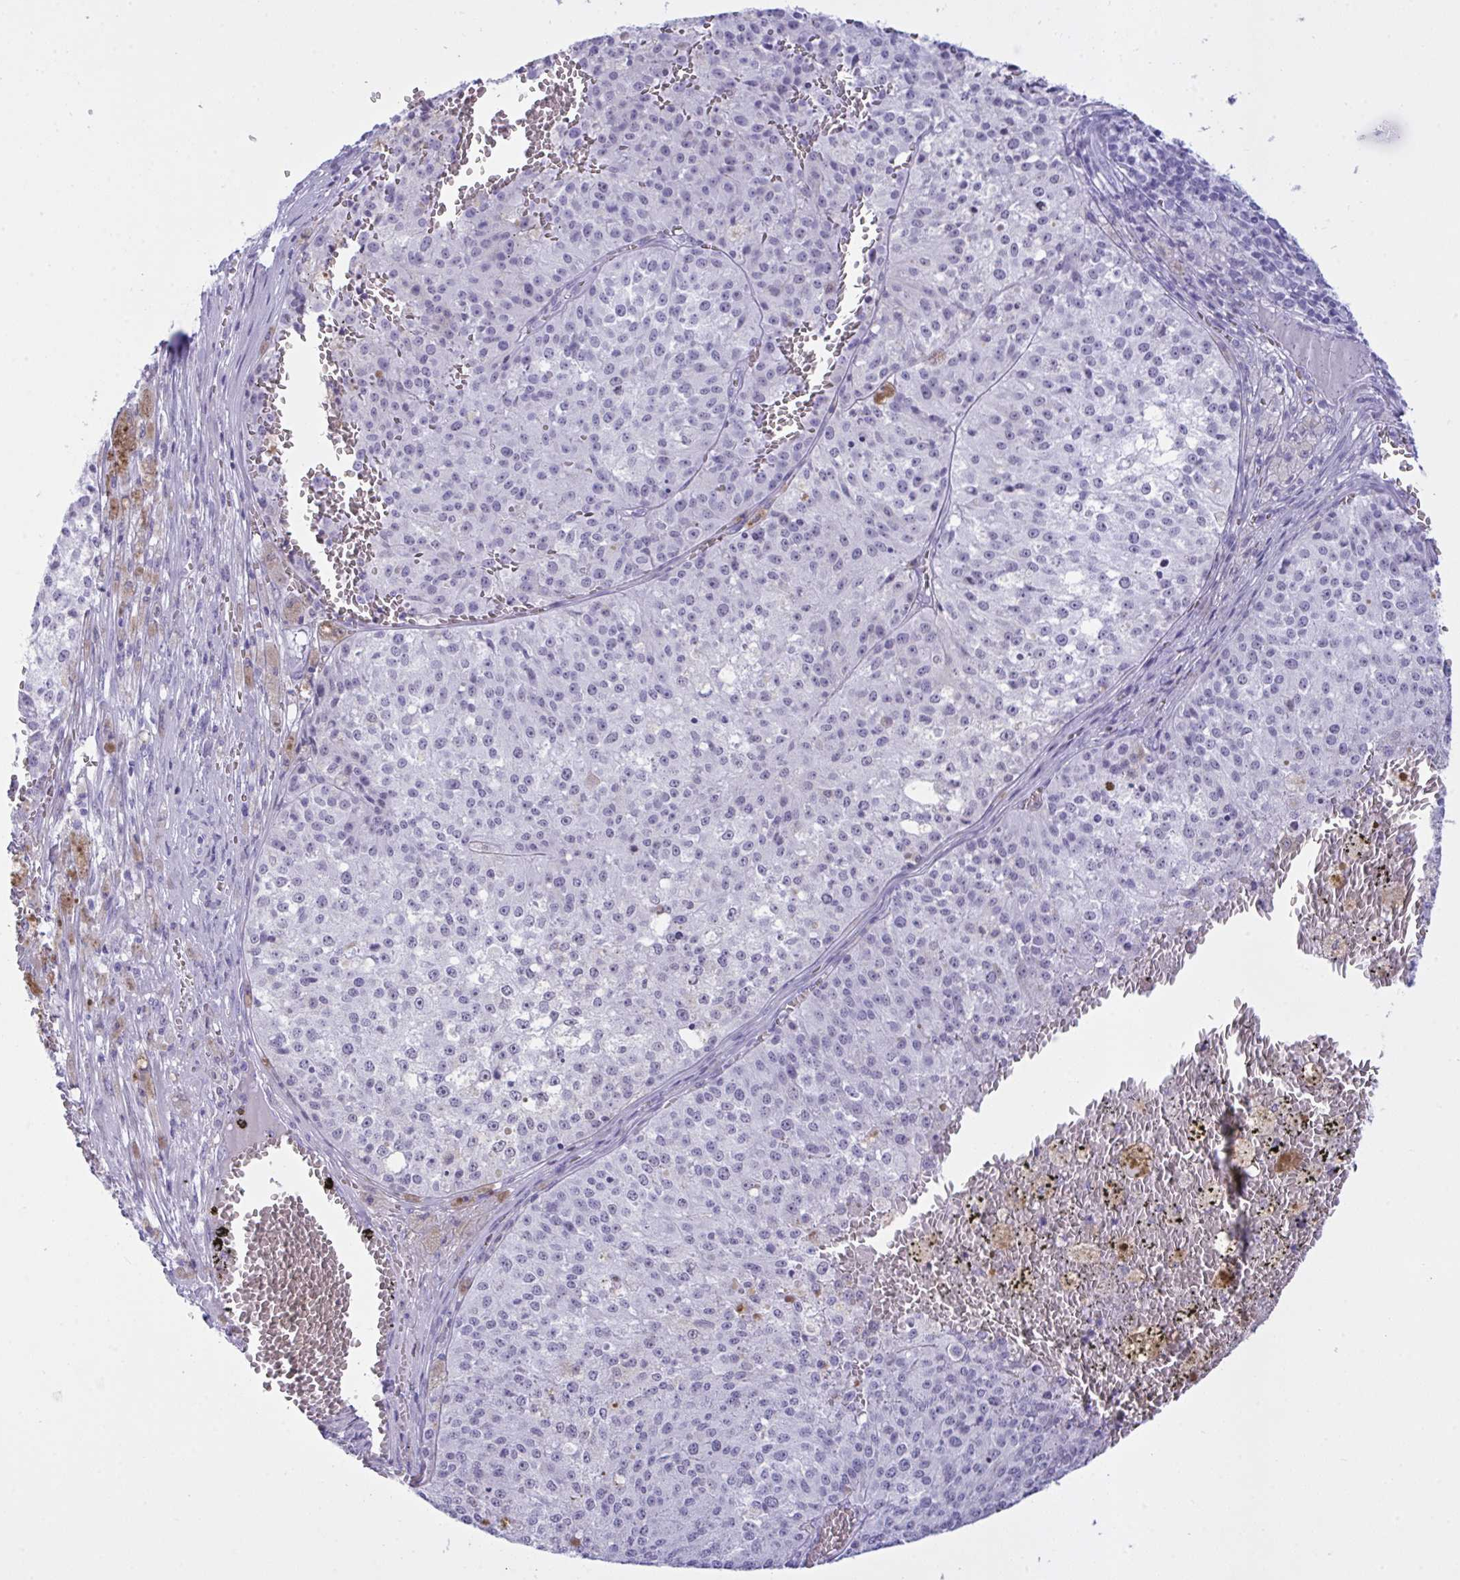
{"staining": {"intensity": "negative", "quantity": "none", "location": "none"}, "tissue": "melanoma", "cell_type": "Tumor cells", "image_type": "cancer", "snomed": [{"axis": "morphology", "description": "Malignant melanoma, Metastatic site"}, {"axis": "topography", "description": "Lymph node"}], "caption": "Malignant melanoma (metastatic site) was stained to show a protein in brown. There is no significant staining in tumor cells.", "gene": "ELN", "patient": {"sex": "female", "age": 64}}